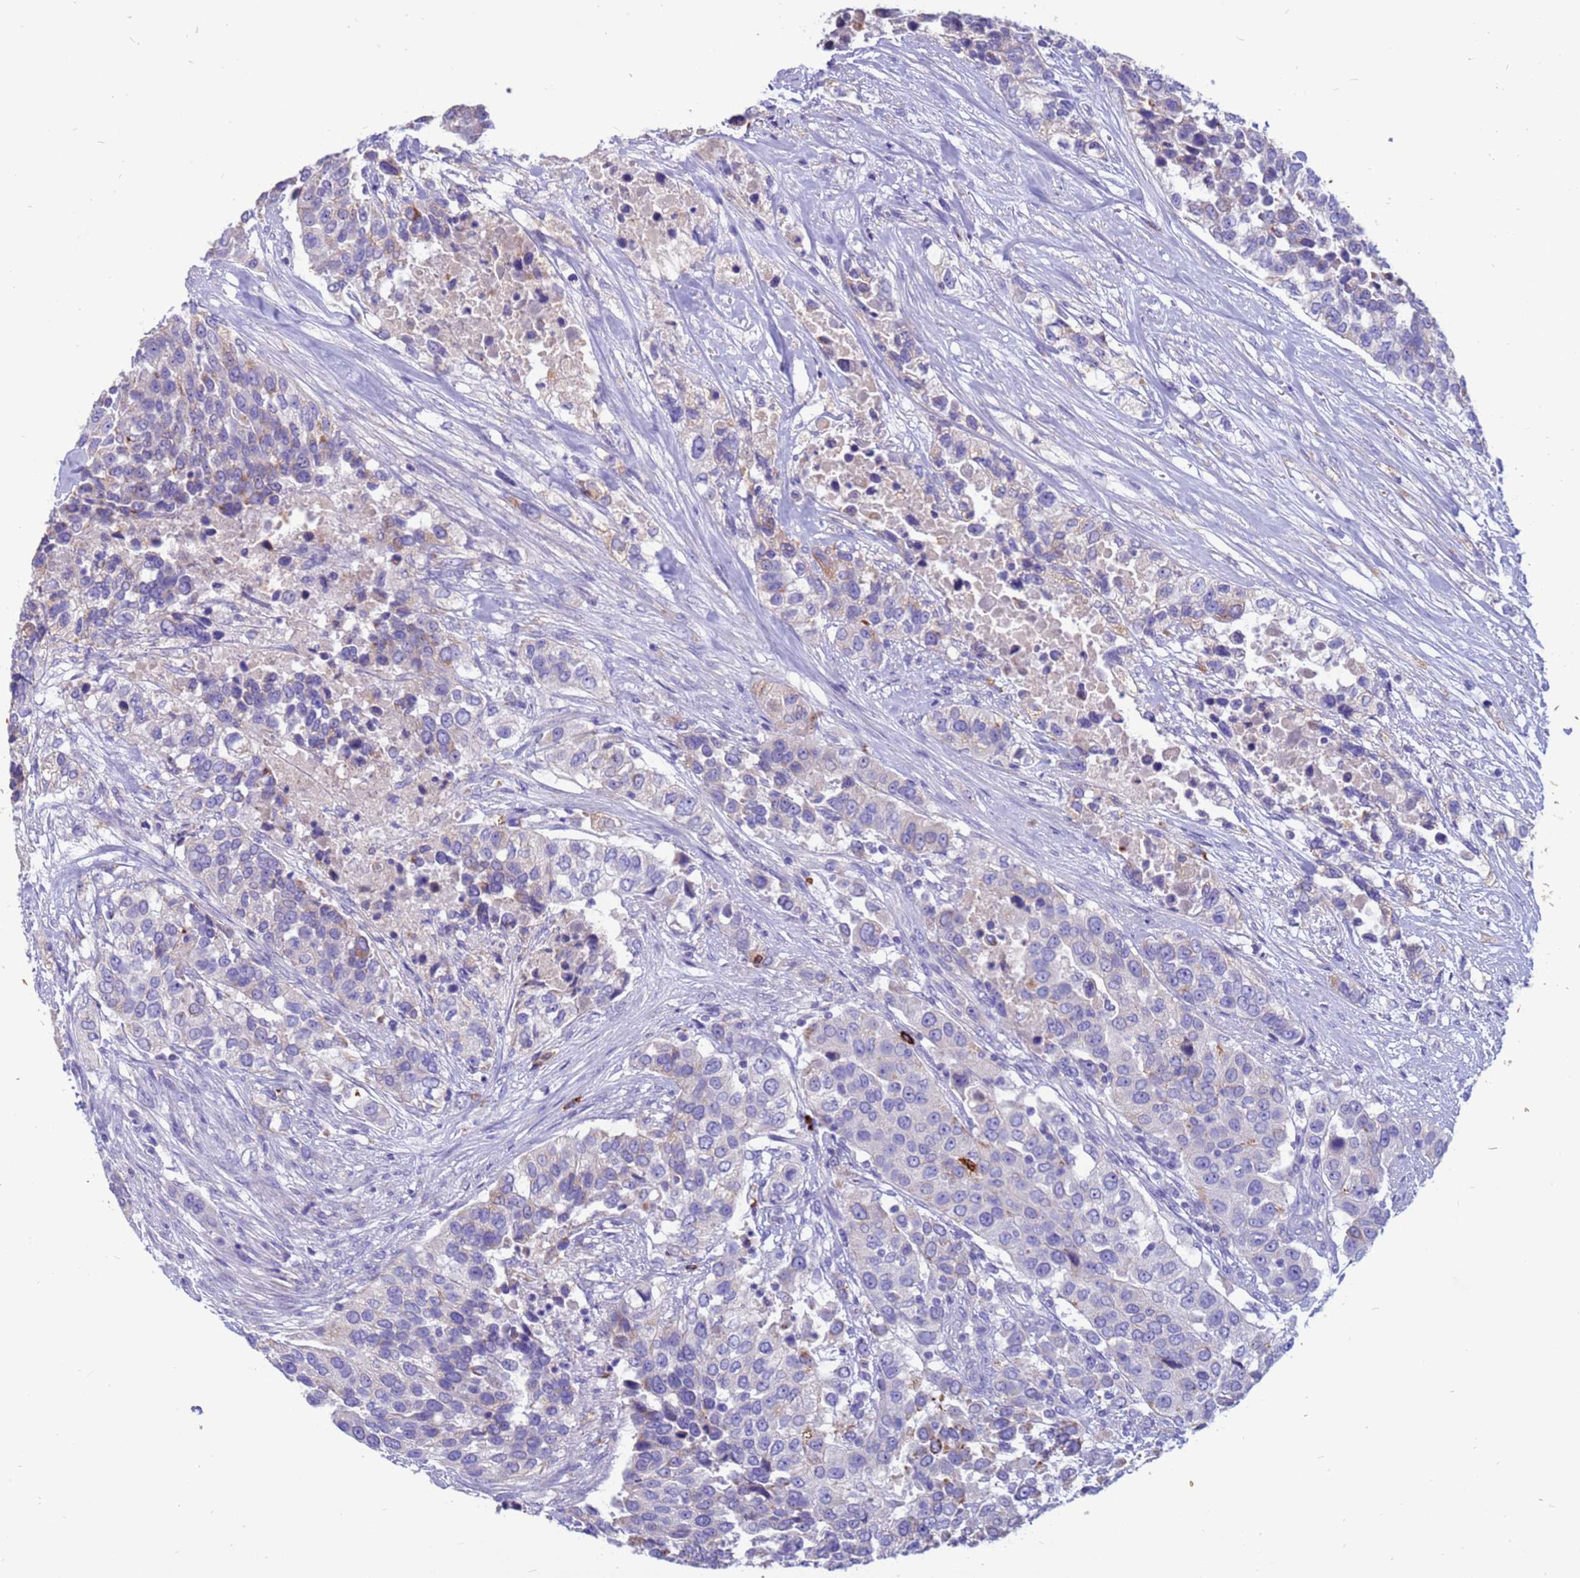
{"staining": {"intensity": "negative", "quantity": "none", "location": "none"}, "tissue": "urothelial cancer", "cell_type": "Tumor cells", "image_type": "cancer", "snomed": [{"axis": "morphology", "description": "Urothelial carcinoma, High grade"}, {"axis": "topography", "description": "Urinary bladder"}], "caption": "Immunohistochemistry of human urothelial carcinoma (high-grade) reveals no positivity in tumor cells.", "gene": "PDE10A", "patient": {"sex": "female", "age": 80}}